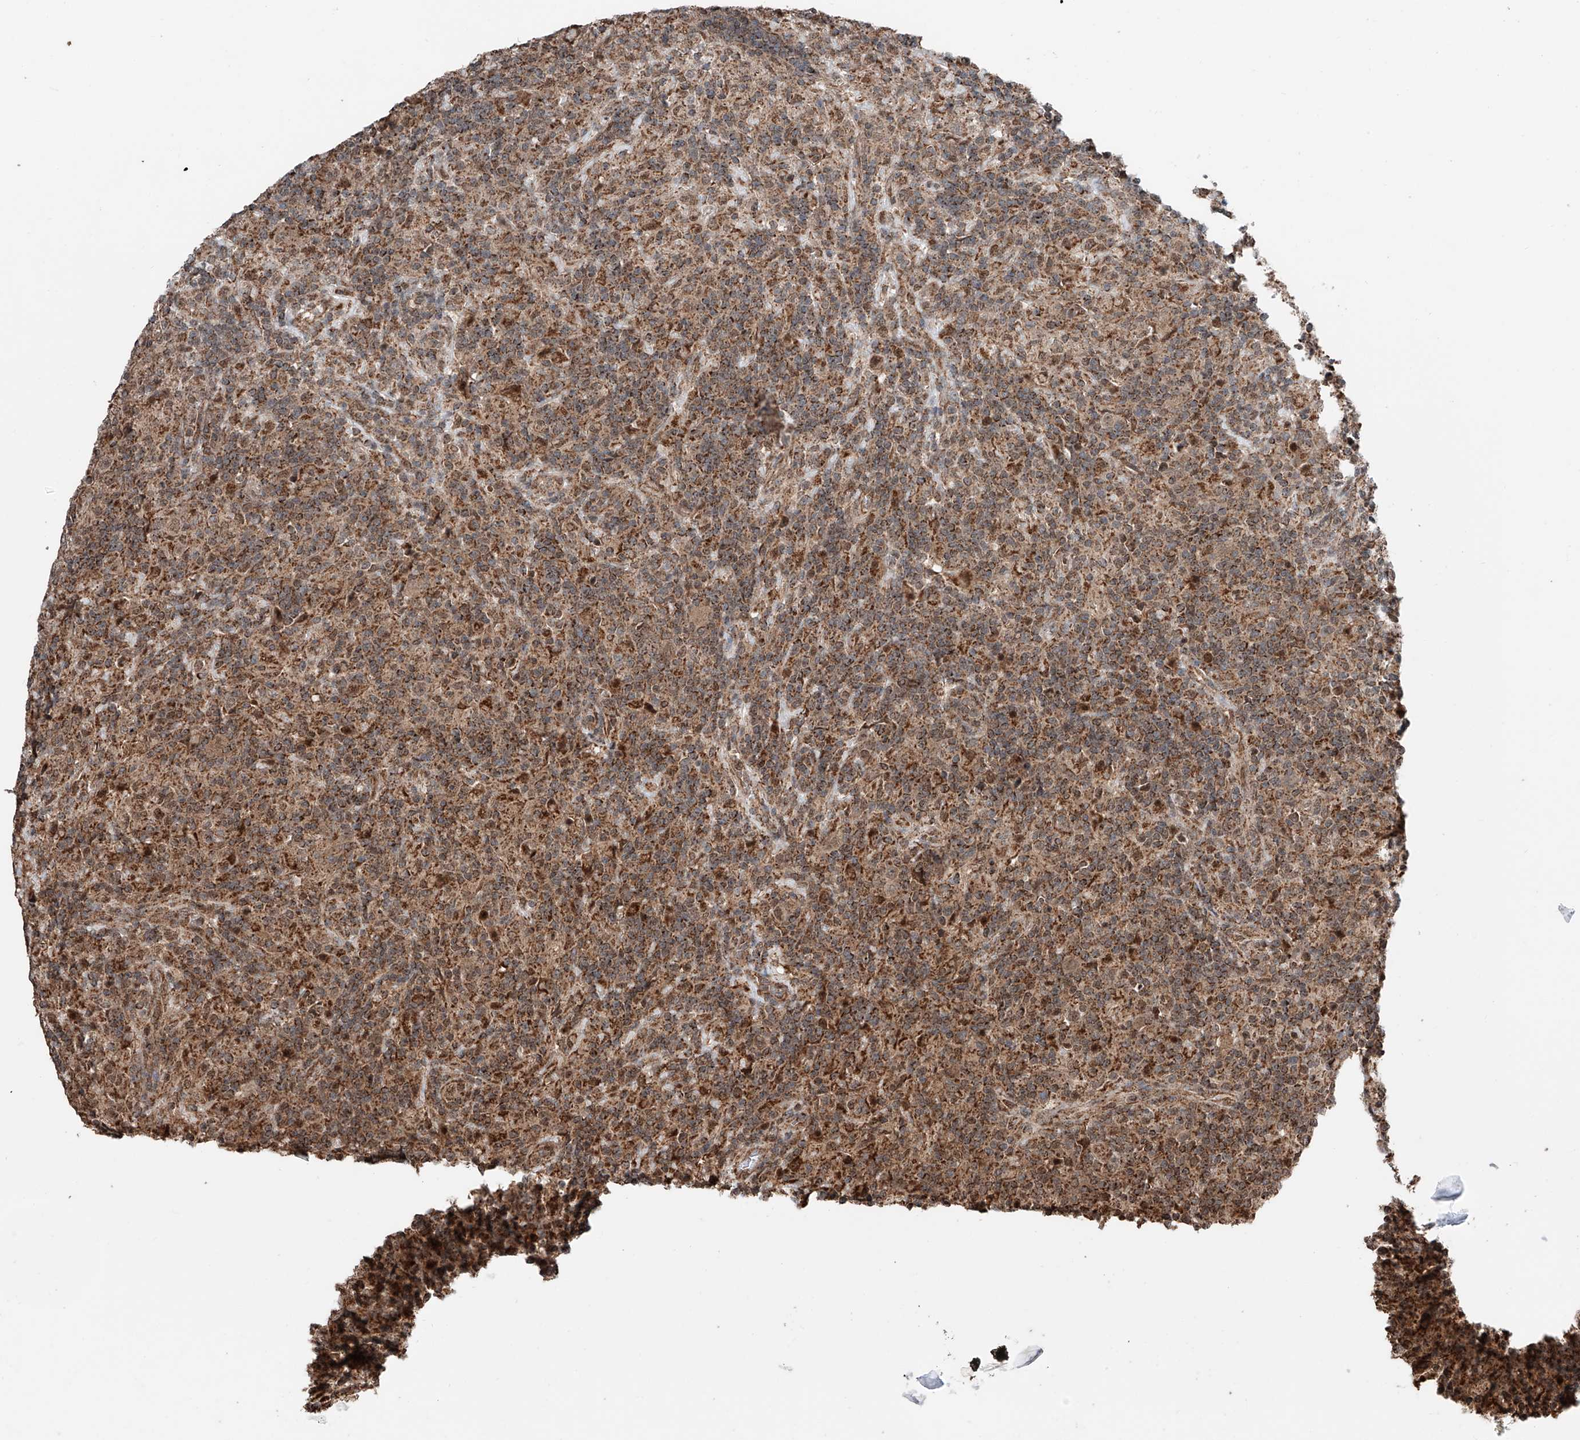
{"staining": {"intensity": "moderate", "quantity": ">75%", "location": "cytoplasmic/membranous"}, "tissue": "lymphoma", "cell_type": "Tumor cells", "image_type": "cancer", "snomed": [{"axis": "morphology", "description": "Hodgkin's disease, NOS"}, {"axis": "topography", "description": "Lymph node"}], "caption": "Immunohistochemical staining of Hodgkin's disease displays moderate cytoplasmic/membranous protein expression in approximately >75% of tumor cells. The protein is shown in brown color, while the nuclei are stained blue.", "gene": "ZNF445", "patient": {"sex": "male", "age": 70}}